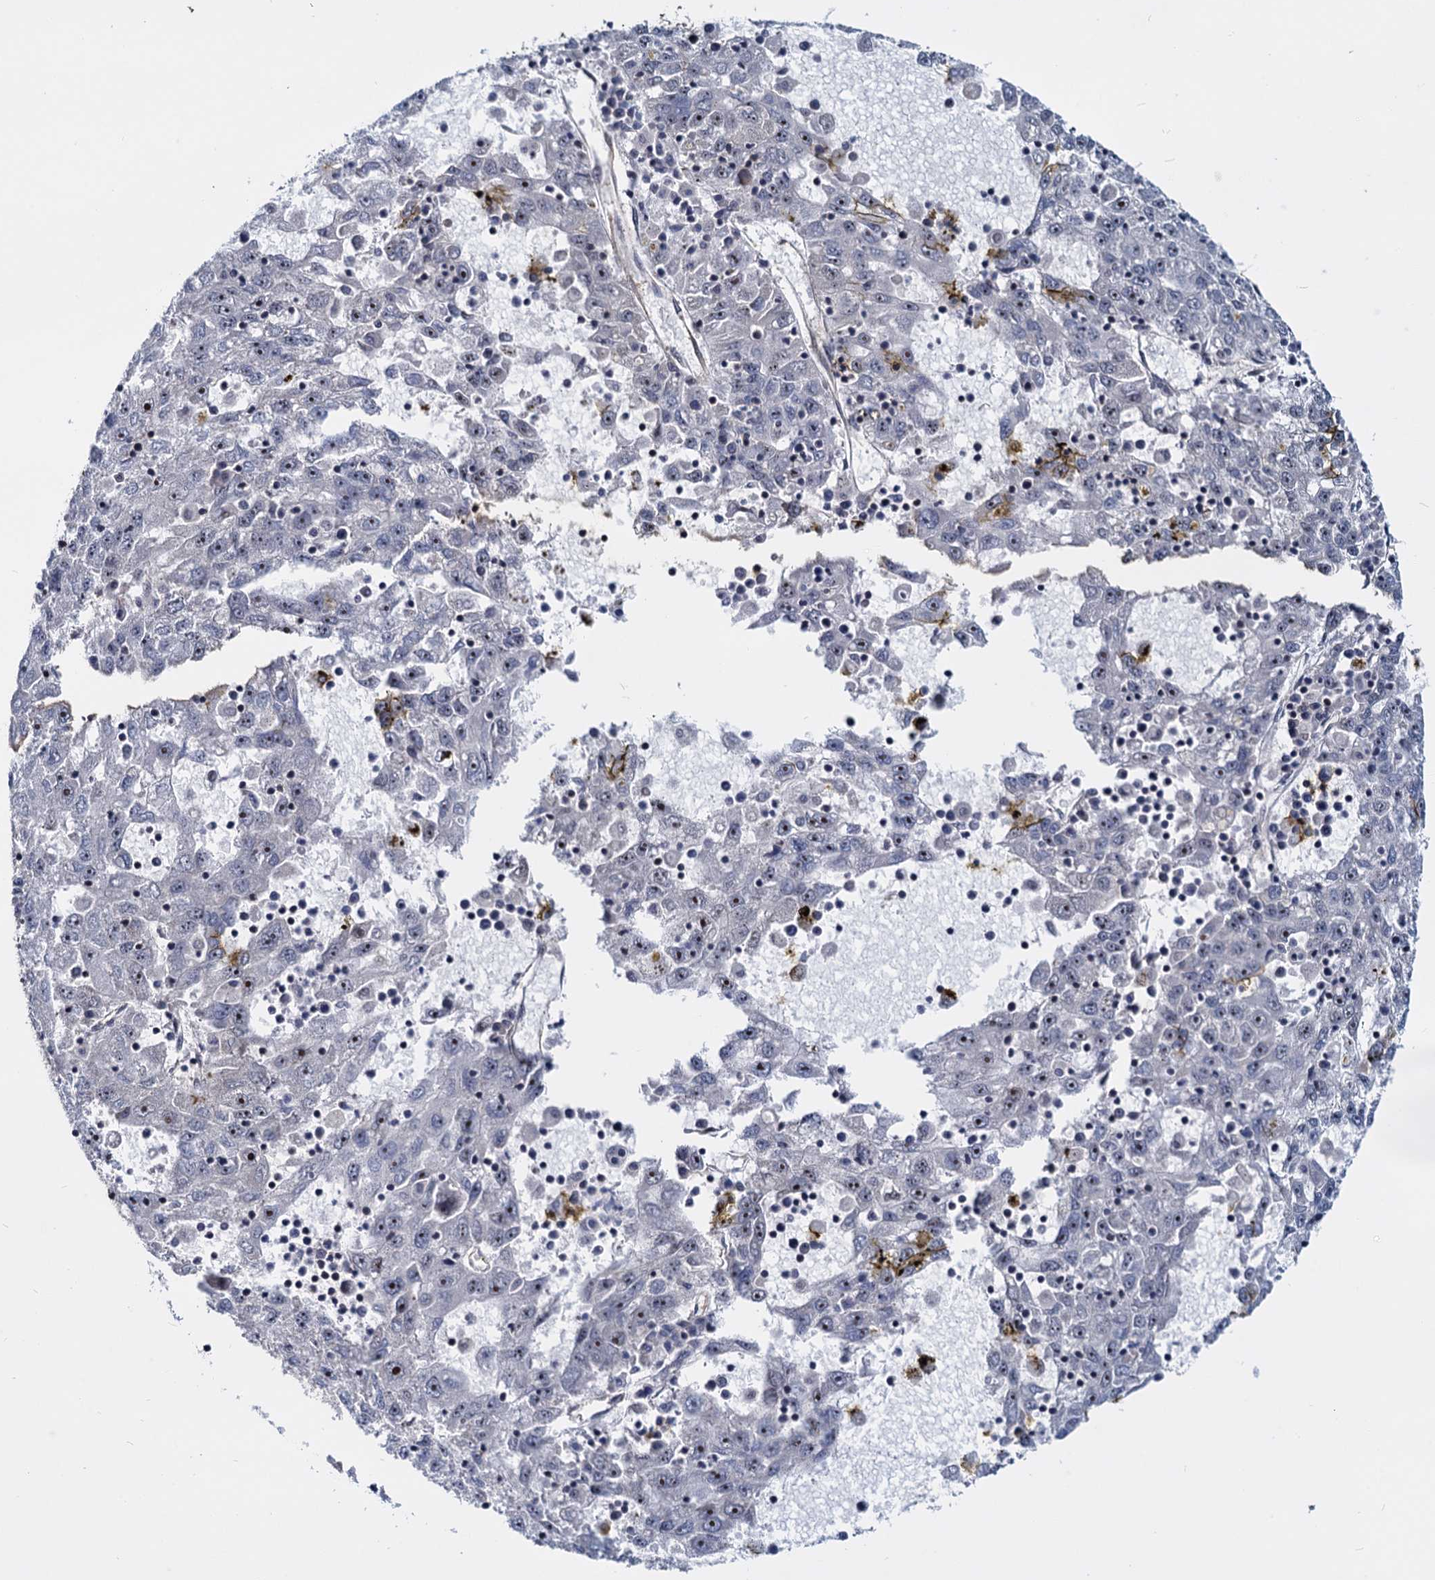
{"staining": {"intensity": "moderate", "quantity": "25%-75%", "location": "nuclear"}, "tissue": "liver cancer", "cell_type": "Tumor cells", "image_type": "cancer", "snomed": [{"axis": "morphology", "description": "Carcinoma, Hepatocellular, NOS"}, {"axis": "topography", "description": "Liver"}], "caption": "Protein staining displays moderate nuclear staining in approximately 25%-75% of tumor cells in liver cancer.", "gene": "UBLCP1", "patient": {"sex": "male", "age": 49}}